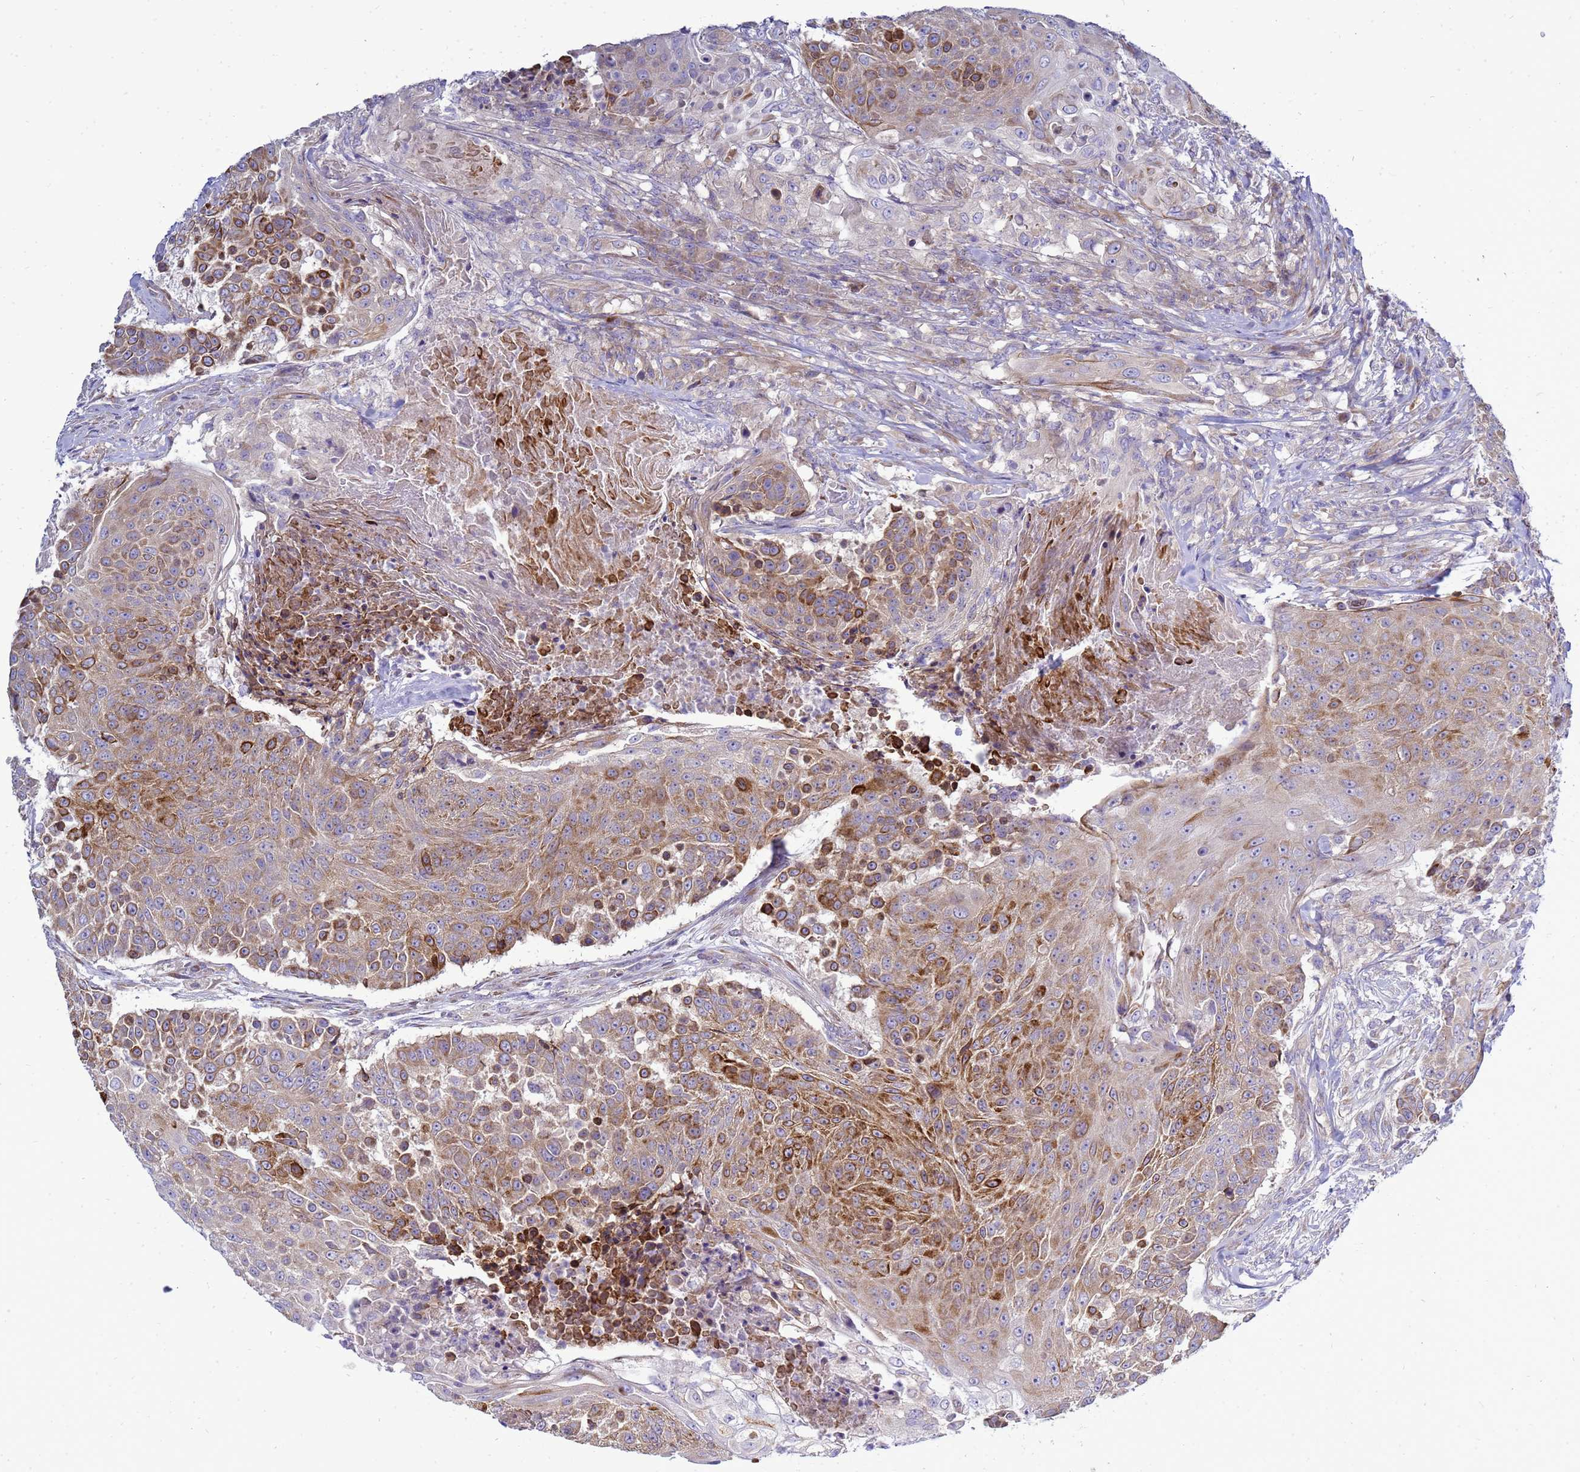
{"staining": {"intensity": "moderate", "quantity": ">75%", "location": "cytoplasmic/membranous"}, "tissue": "urothelial cancer", "cell_type": "Tumor cells", "image_type": "cancer", "snomed": [{"axis": "morphology", "description": "Urothelial carcinoma, High grade"}, {"axis": "topography", "description": "Urinary bladder"}], "caption": "A brown stain shows moderate cytoplasmic/membranous expression of a protein in human urothelial cancer tumor cells. (DAB = brown stain, brightfield microscopy at high magnification).", "gene": "MON1B", "patient": {"sex": "female", "age": 63}}